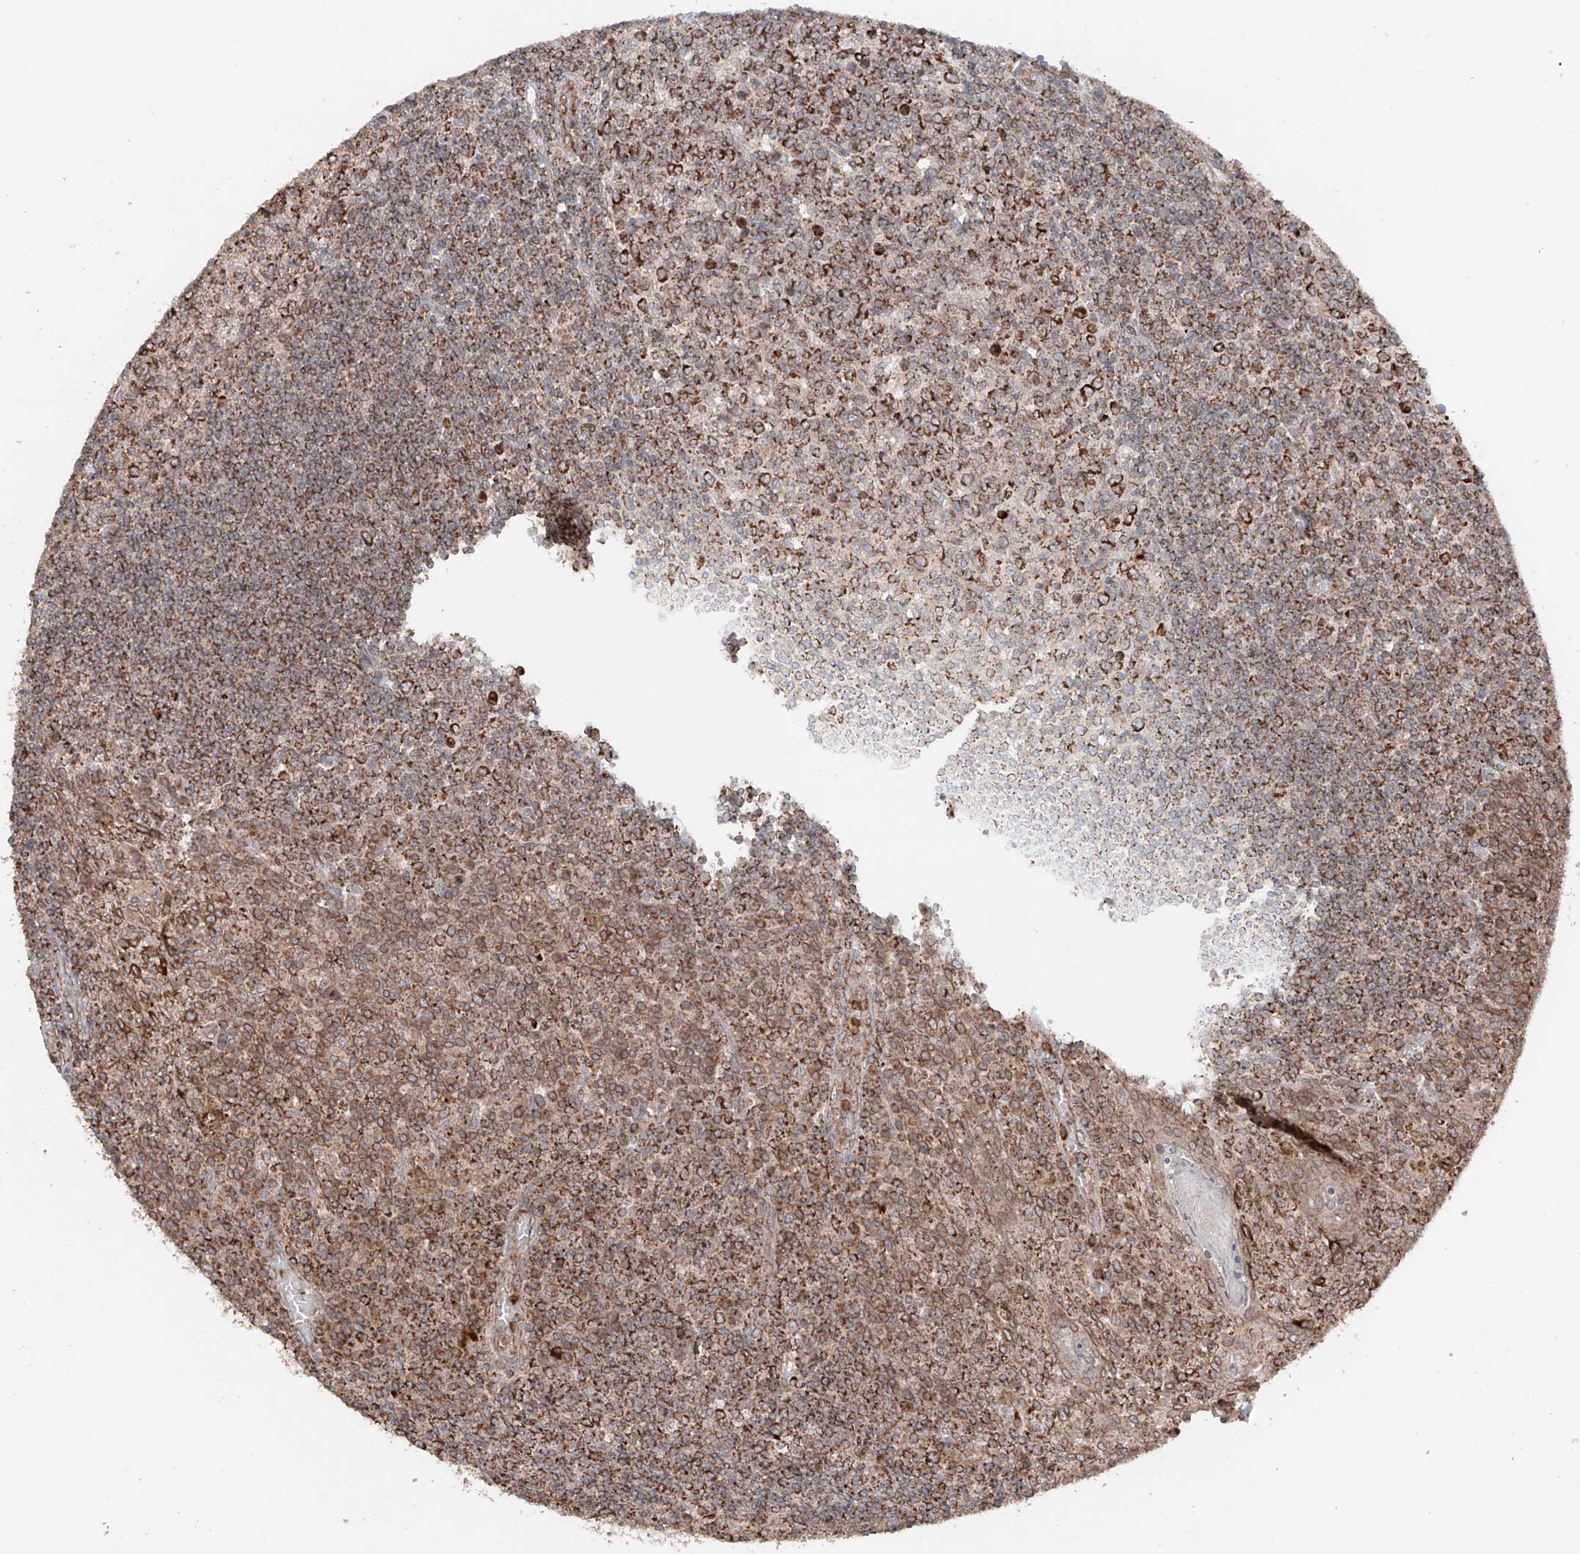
{"staining": {"intensity": "strong", "quantity": ">75%", "location": "cytoplasmic/membranous"}, "tissue": "tonsil", "cell_type": "Germinal center cells", "image_type": "normal", "snomed": [{"axis": "morphology", "description": "Normal tissue, NOS"}, {"axis": "topography", "description": "Tonsil"}], "caption": "This photomicrograph shows unremarkable tonsil stained with immunohistochemistry (IHC) to label a protein in brown. The cytoplasmic/membranous of germinal center cells show strong positivity for the protein. Nuclei are counter-stained blue.", "gene": "AHCTF1", "patient": {"sex": "female", "age": 19}}